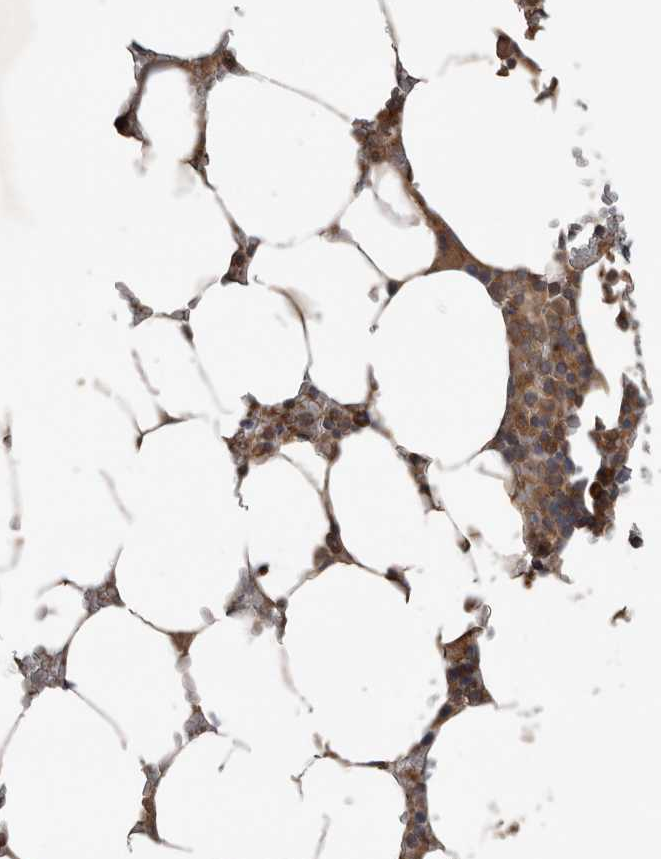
{"staining": {"intensity": "moderate", "quantity": "25%-75%", "location": "cytoplasmic/membranous"}, "tissue": "bone marrow", "cell_type": "Hematopoietic cells", "image_type": "normal", "snomed": [{"axis": "morphology", "description": "Normal tissue, NOS"}, {"axis": "topography", "description": "Bone marrow"}], "caption": "Brown immunohistochemical staining in normal bone marrow reveals moderate cytoplasmic/membranous expression in about 25%-75% of hematopoietic cells. (DAB IHC, brown staining for protein, blue staining for nuclei).", "gene": "DNAJB4", "patient": {"sex": "male", "age": 70}}